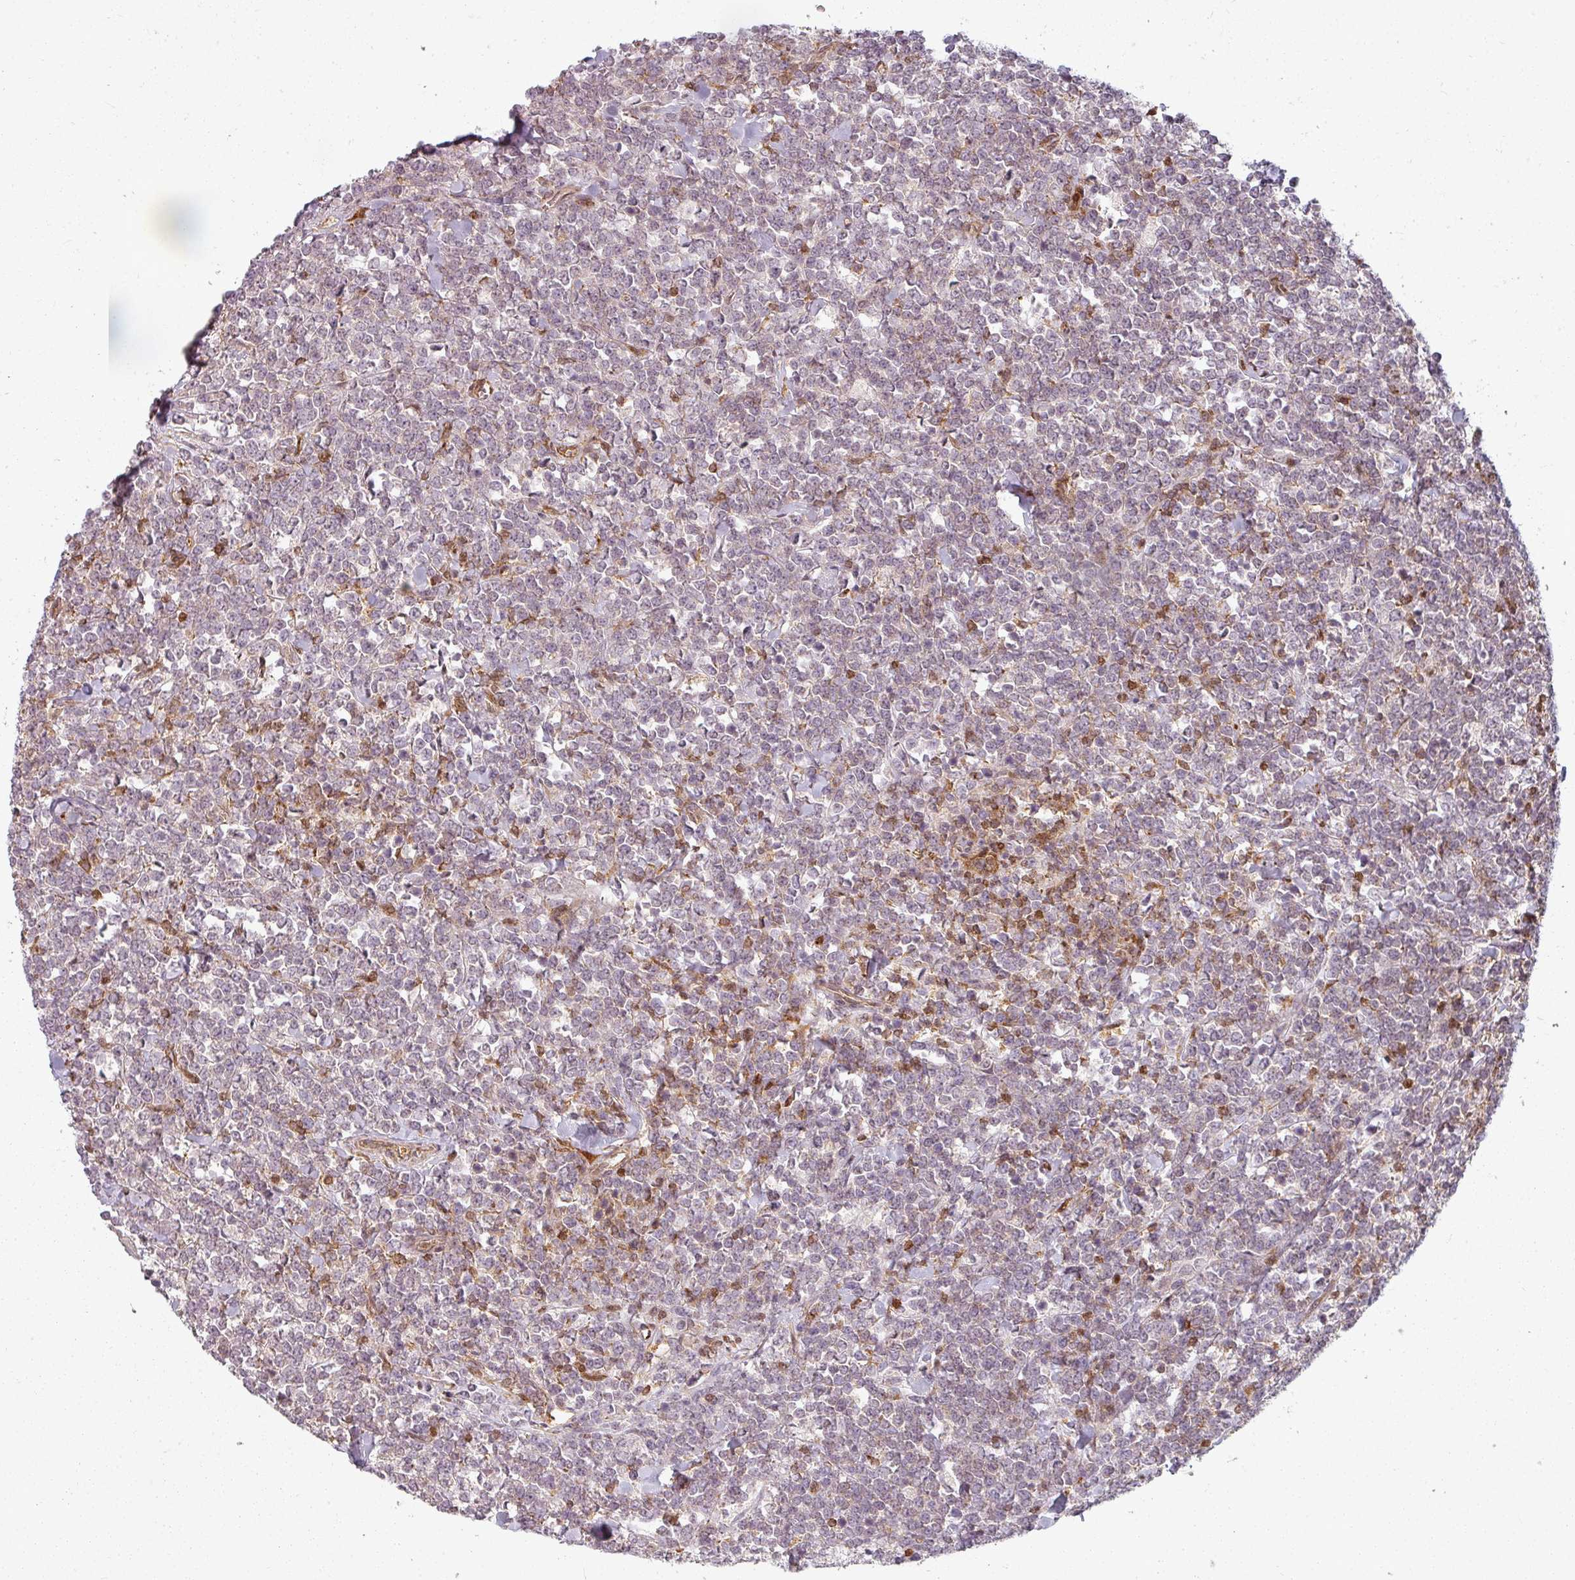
{"staining": {"intensity": "weak", "quantity": "<25%", "location": "cytoplasmic/membranous"}, "tissue": "lymphoma", "cell_type": "Tumor cells", "image_type": "cancer", "snomed": [{"axis": "morphology", "description": "Malignant lymphoma, non-Hodgkin's type, High grade"}, {"axis": "topography", "description": "Small intestine"}, {"axis": "topography", "description": "Colon"}], "caption": "This is an IHC histopathology image of lymphoma. There is no positivity in tumor cells.", "gene": "CLIC1", "patient": {"sex": "male", "age": 8}}